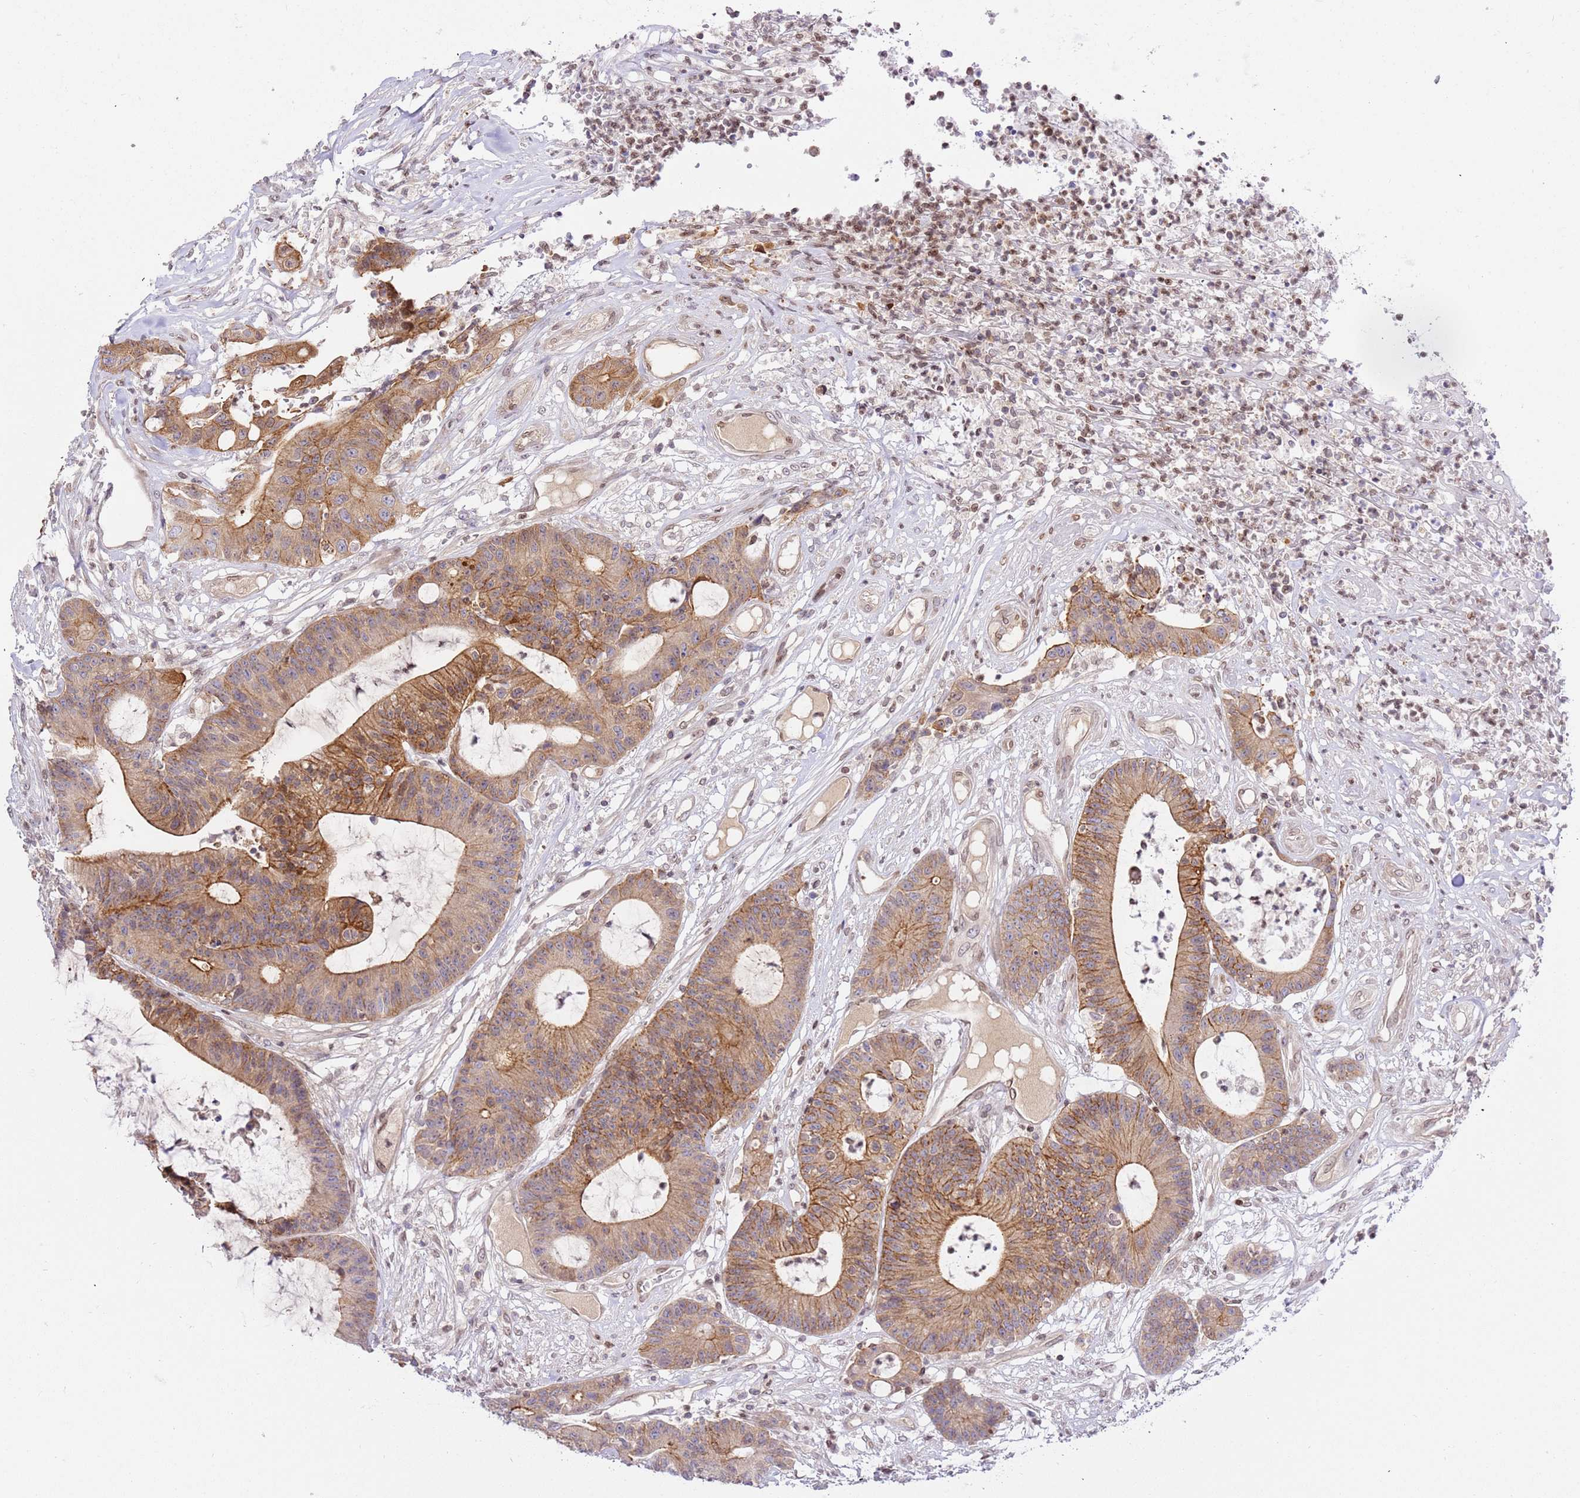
{"staining": {"intensity": "moderate", "quantity": ">75%", "location": "cytoplasmic/membranous"}, "tissue": "colorectal cancer", "cell_type": "Tumor cells", "image_type": "cancer", "snomed": [{"axis": "morphology", "description": "Adenocarcinoma, NOS"}, {"axis": "topography", "description": "Colon"}], "caption": "Immunohistochemistry (IHC) photomicrograph of human colorectal cancer stained for a protein (brown), which displays medium levels of moderate cytoplasmic/membranous expression in about >75% of tumor cells.", "gene": "TRIM37", "patient": {"sex": "female", "age": 84}}